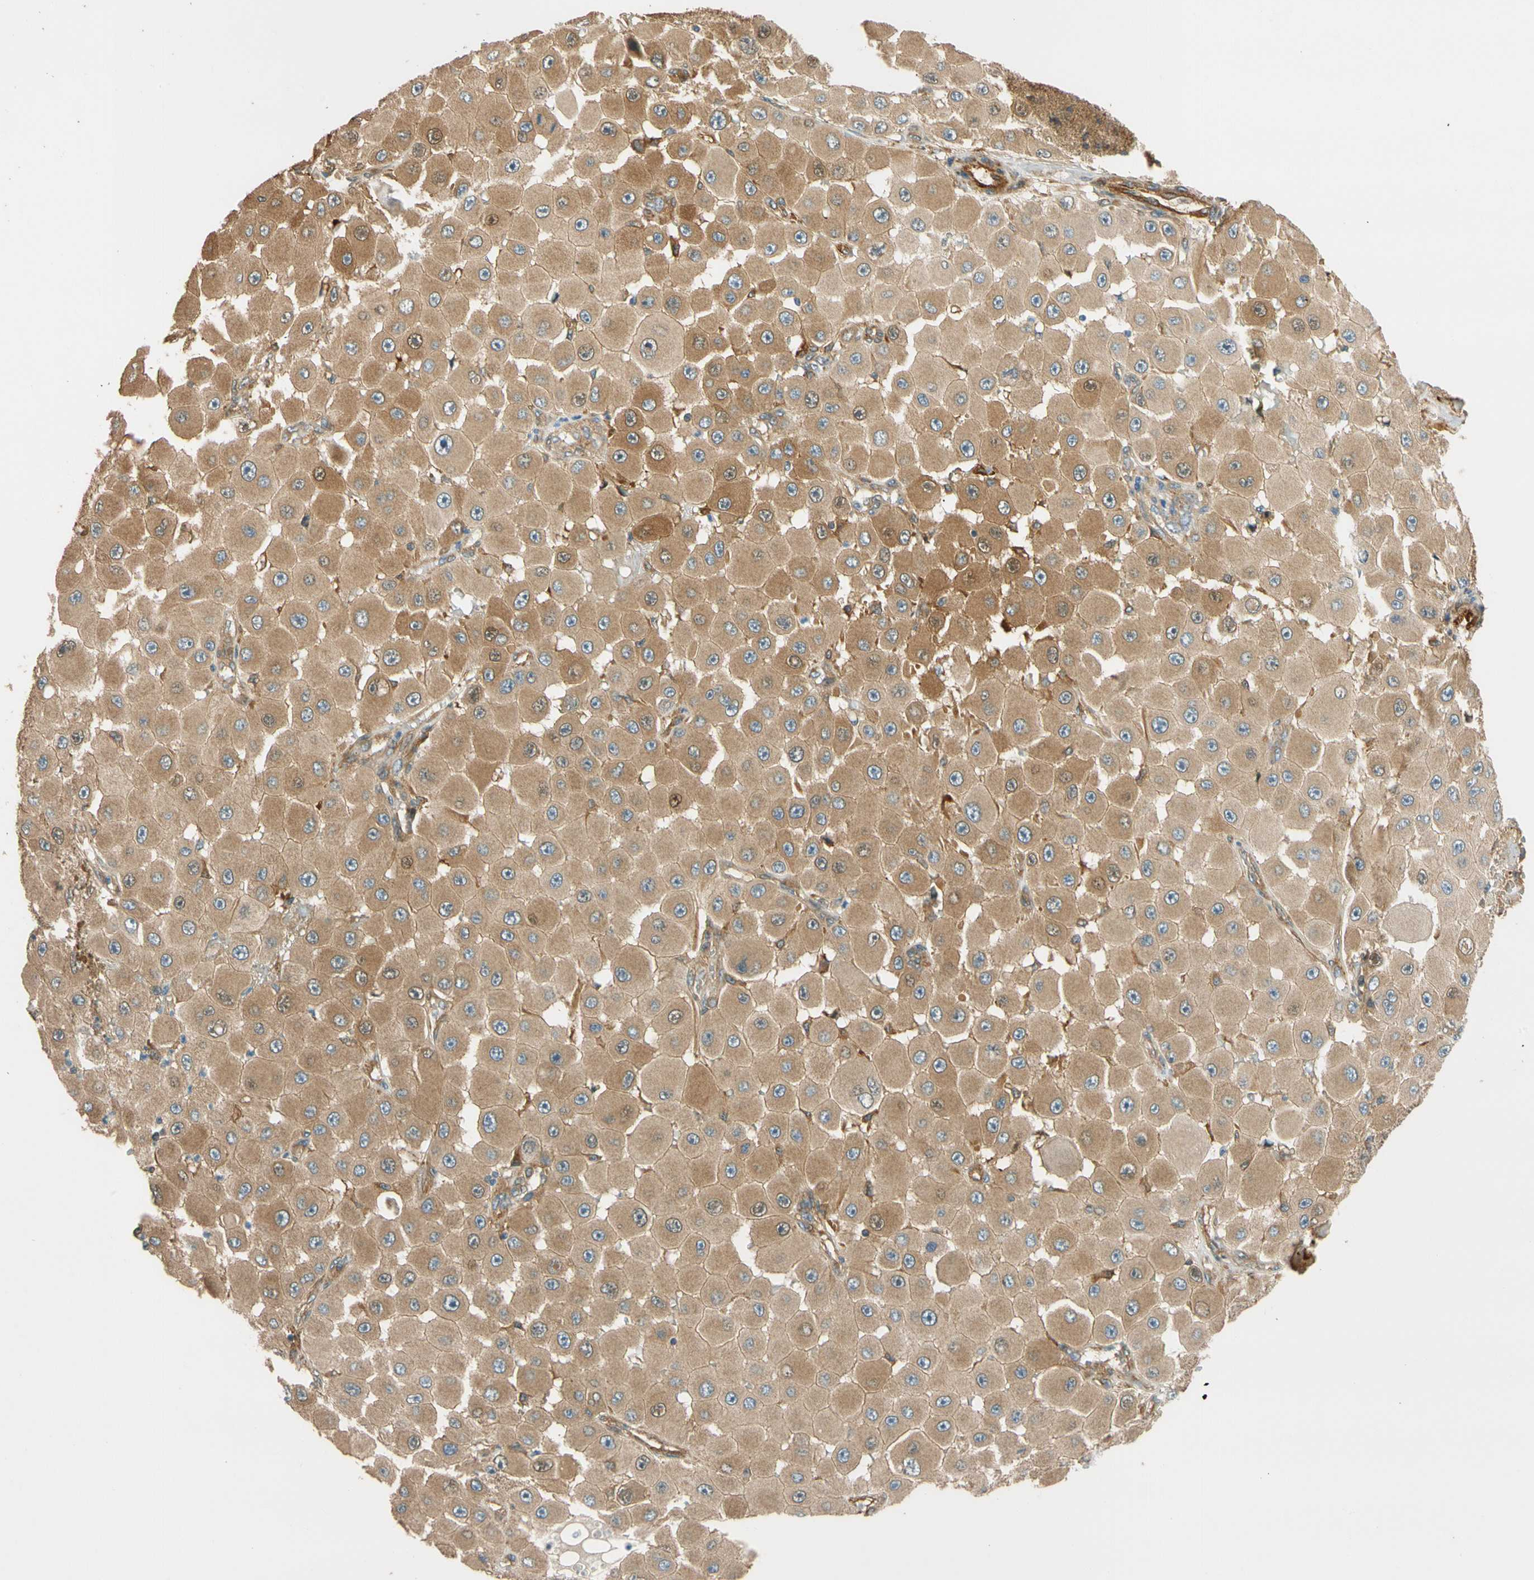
{"staining": {"intensity": "moderate", "quantity": ">75%", "location": "cytoplasmic/membranous"}, "tissue": "melanoma", "cell_type": "Tumor cells", "image_type": "cancer", "snomed": [{"axis": "morphology", "description": "Malignant melanoma, NOS"}, {"axis": "topography", "description": "Skin"}], "caption": "An IHC photomicrograph of neoplastic tissue is shown. Protein staining in brown labels moderate cytoplasmic/membranous positivity in malignant melanoma within tumor cells.", "gene": "PARP14", "patient": {"sex": "female", "age": 81}}